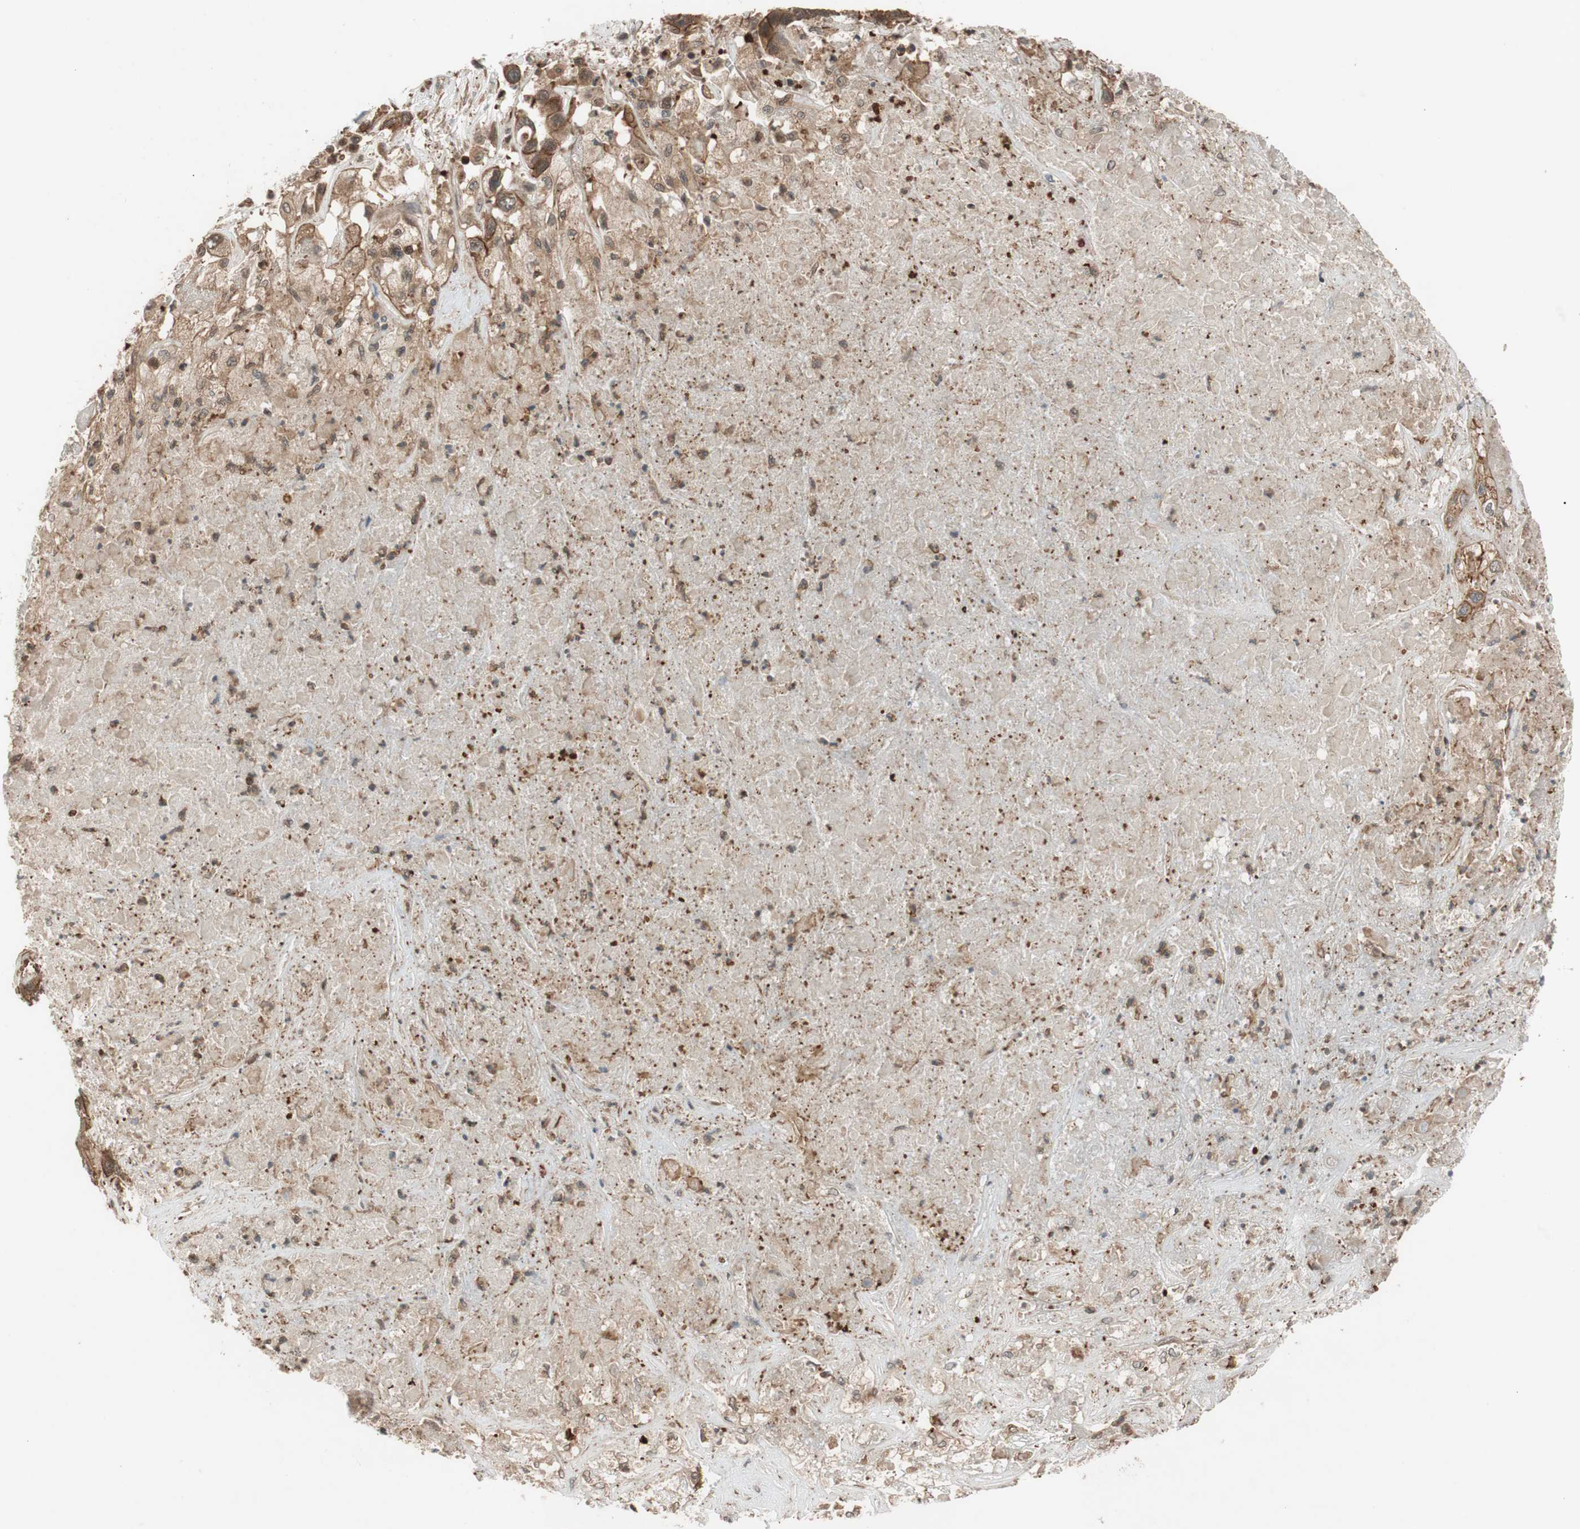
{"staining": {"intensity": "moderate", "quantity": ">75%", "location": "cytoplasmic/membranous"}, "tissue": "liver cancer", "cell_type": "Tumor cells", "image_type": "cancer", "snomed": [{"axis": "morphology", "description": "Cholangiocarcinoma"}, {"axis": "topography", "description": "Liver"}], "caption": "About >75% of tumor cells in human liver cancer show moderate cytoplasmic/membranous protein expression as visualized by brown immunohistochemical staining.", "gene": "EPHA8", "patient": {"sex": "female", "age": 52}}